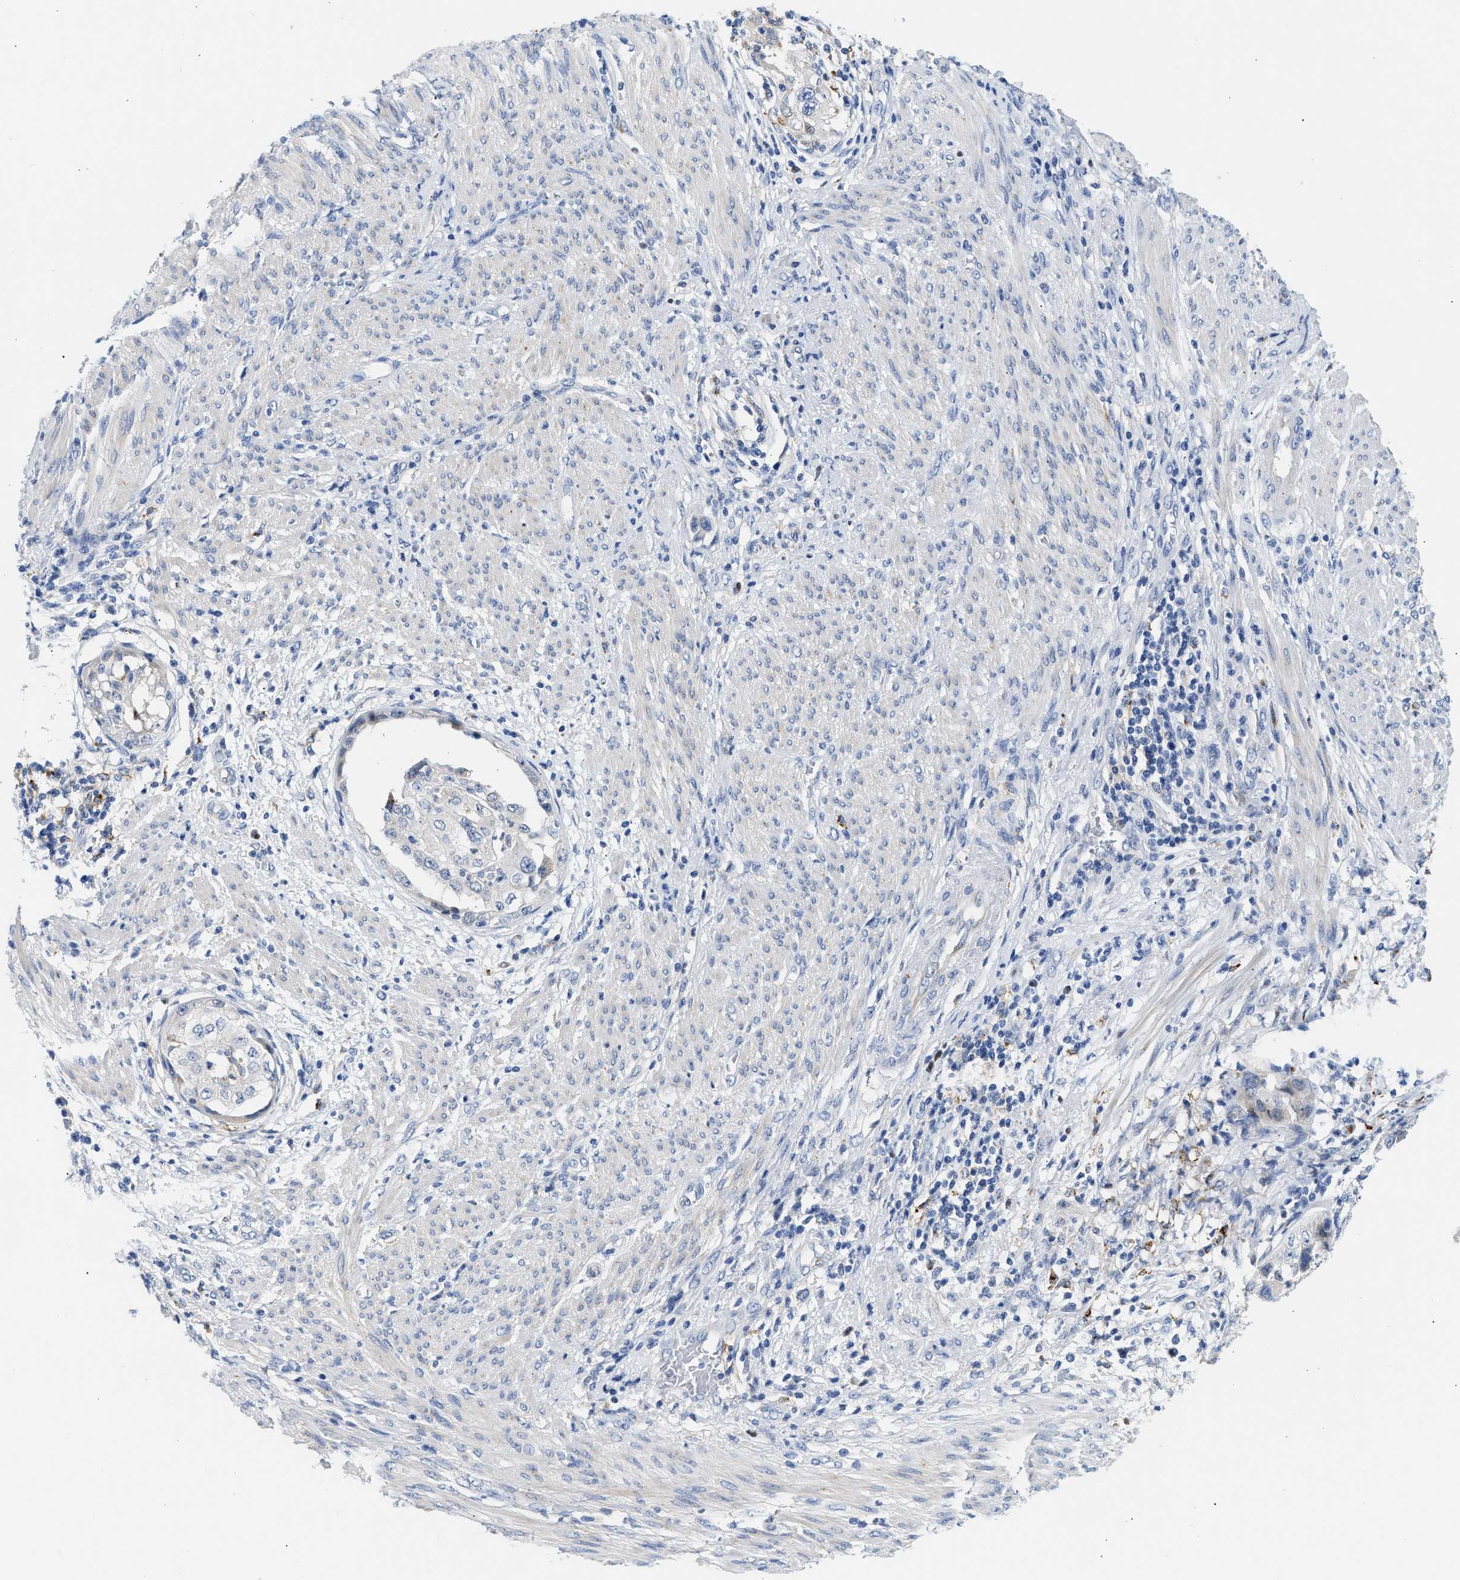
{"staining": {"intensity": "negative", "quantity": "none", "location": "none"}, "tissue": "endometrial cancer", "cell_type": "Tumor cells", "image_type": "cancer", "snomed": [{"axis": "morphology", "description": "Adenocarcinoma, NOS"}, {"axis": "topography", "description": "Endometrium"}], "caption": "Tumor cells are negative for protein expression in human adenocarcinoma (endometrial).", "gene": "PPM1L", "patient": {"sex": "female", "age": 85}}